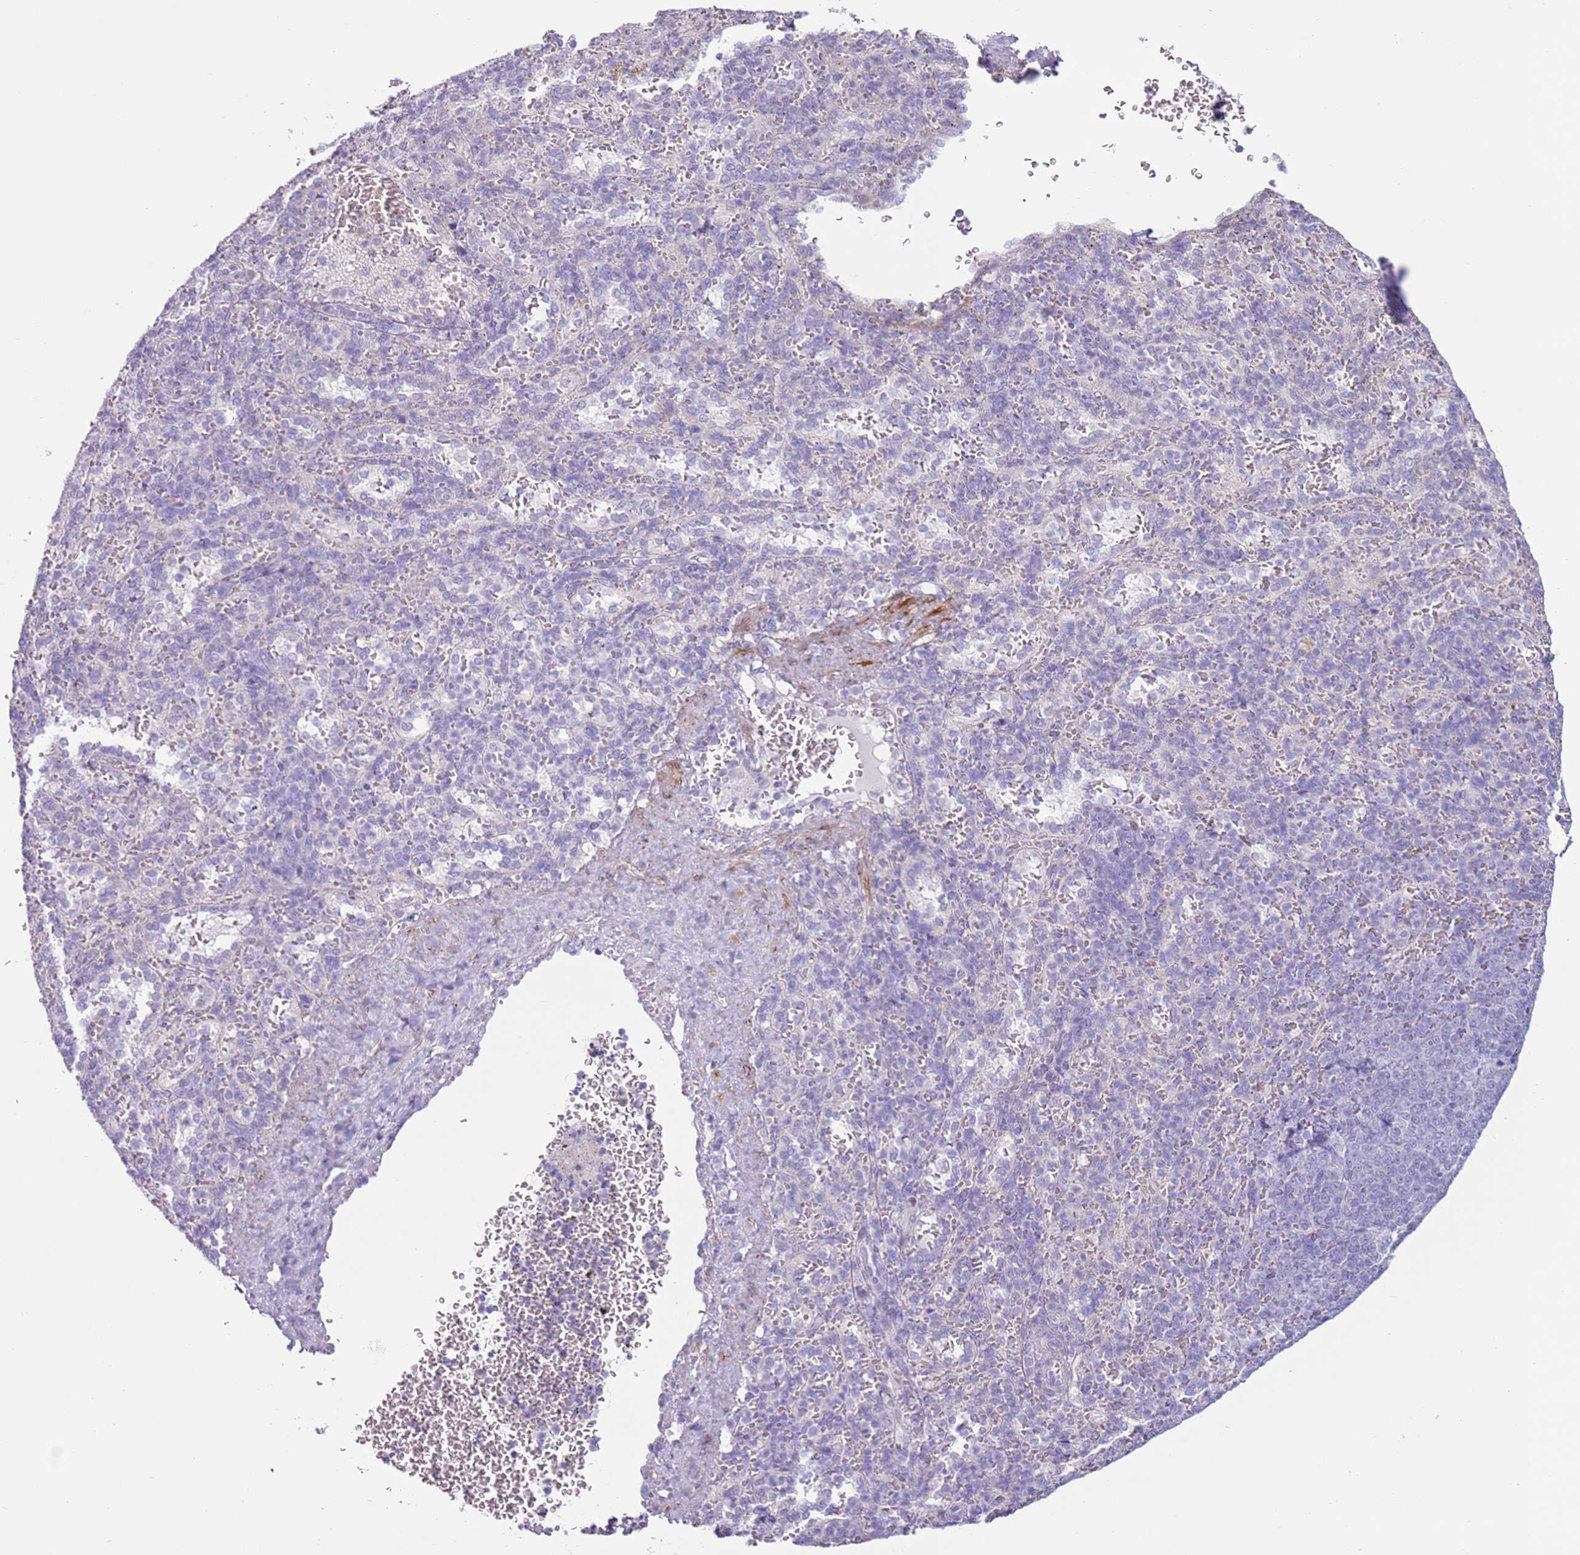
{"staining": {"intensity": "negative", "quantity": "none", "location": "none"}, "tissue": "spleen", "cell_type": "Cells in red pulp", "image_type": "normal", "snomed": [{"axis": "morphology", "description": "Normal tissue, NOS"}, {"axis": "topography", "description": "Spleen"}], "caption": "DAB (3,3'-diaminobenzidine) immunohistochemical staining of unremarkable human spleen exhibits no significant staining in cells in red pulp. (DAB (3,3'-diaminobenzidine) immunohistochemistry visualized using brightfield microscopy, high magnification).", "gene": "ZNF239", "patient": {"sex": "female", "age": 21}}